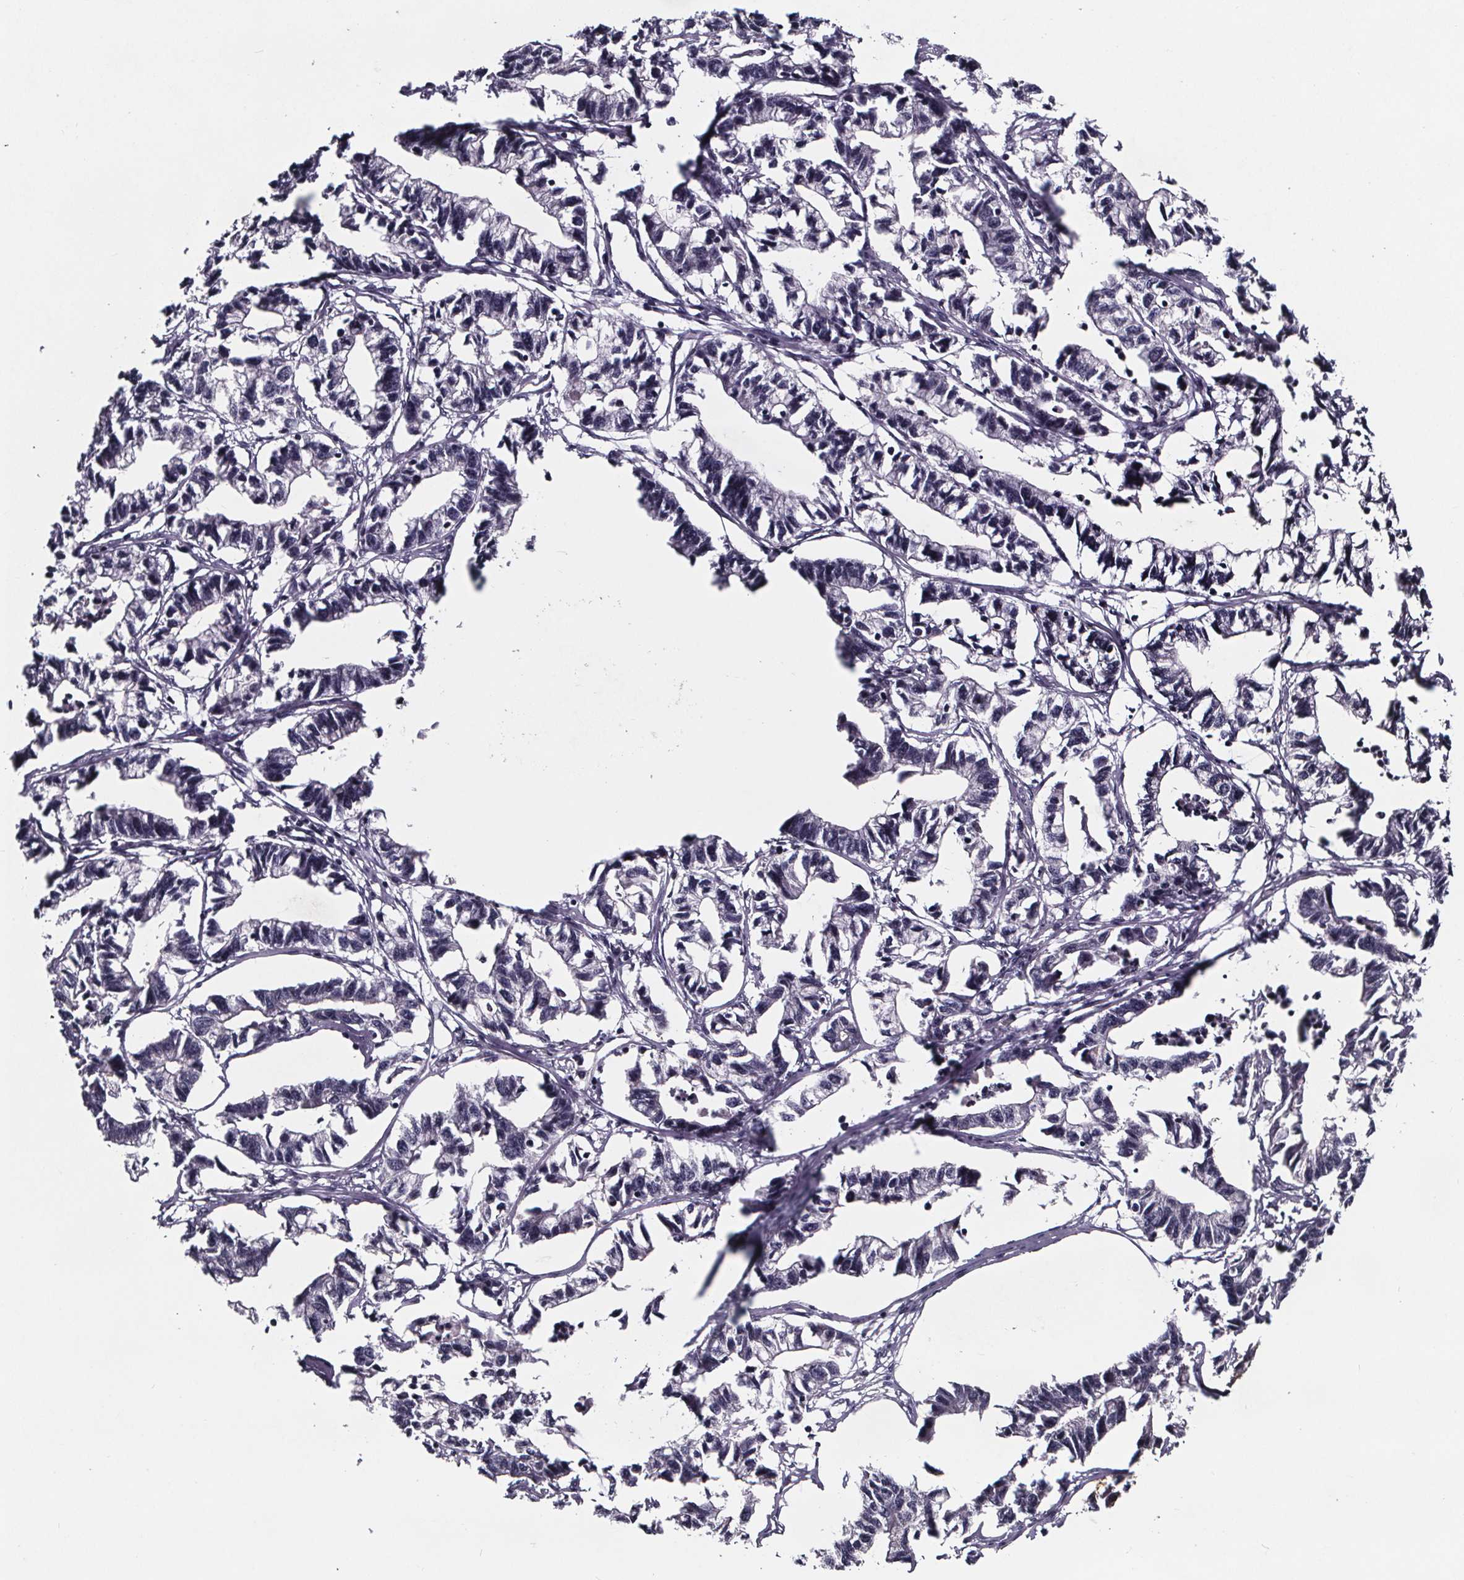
{"staining": {"intensity": "negative", "quantity": "none", "location": "none"}, "tissue": "stomach cancer", "cell_type": "Tumor cells", "image_type": "cancer", "snomed": [{"axis": "morphology", "description": "Adenocarcinoma, NOS"}, {"axis": "topography", "description": "Stomach"}], "caption": "There is no significant staining in tumor cells of stomach cancer. The staining is performed using DAB brown chromogen with nuclei counter-stained in using hematoxylin.", "gene": "NPHP4", "patient": {"sex": "male", "age": 83}}